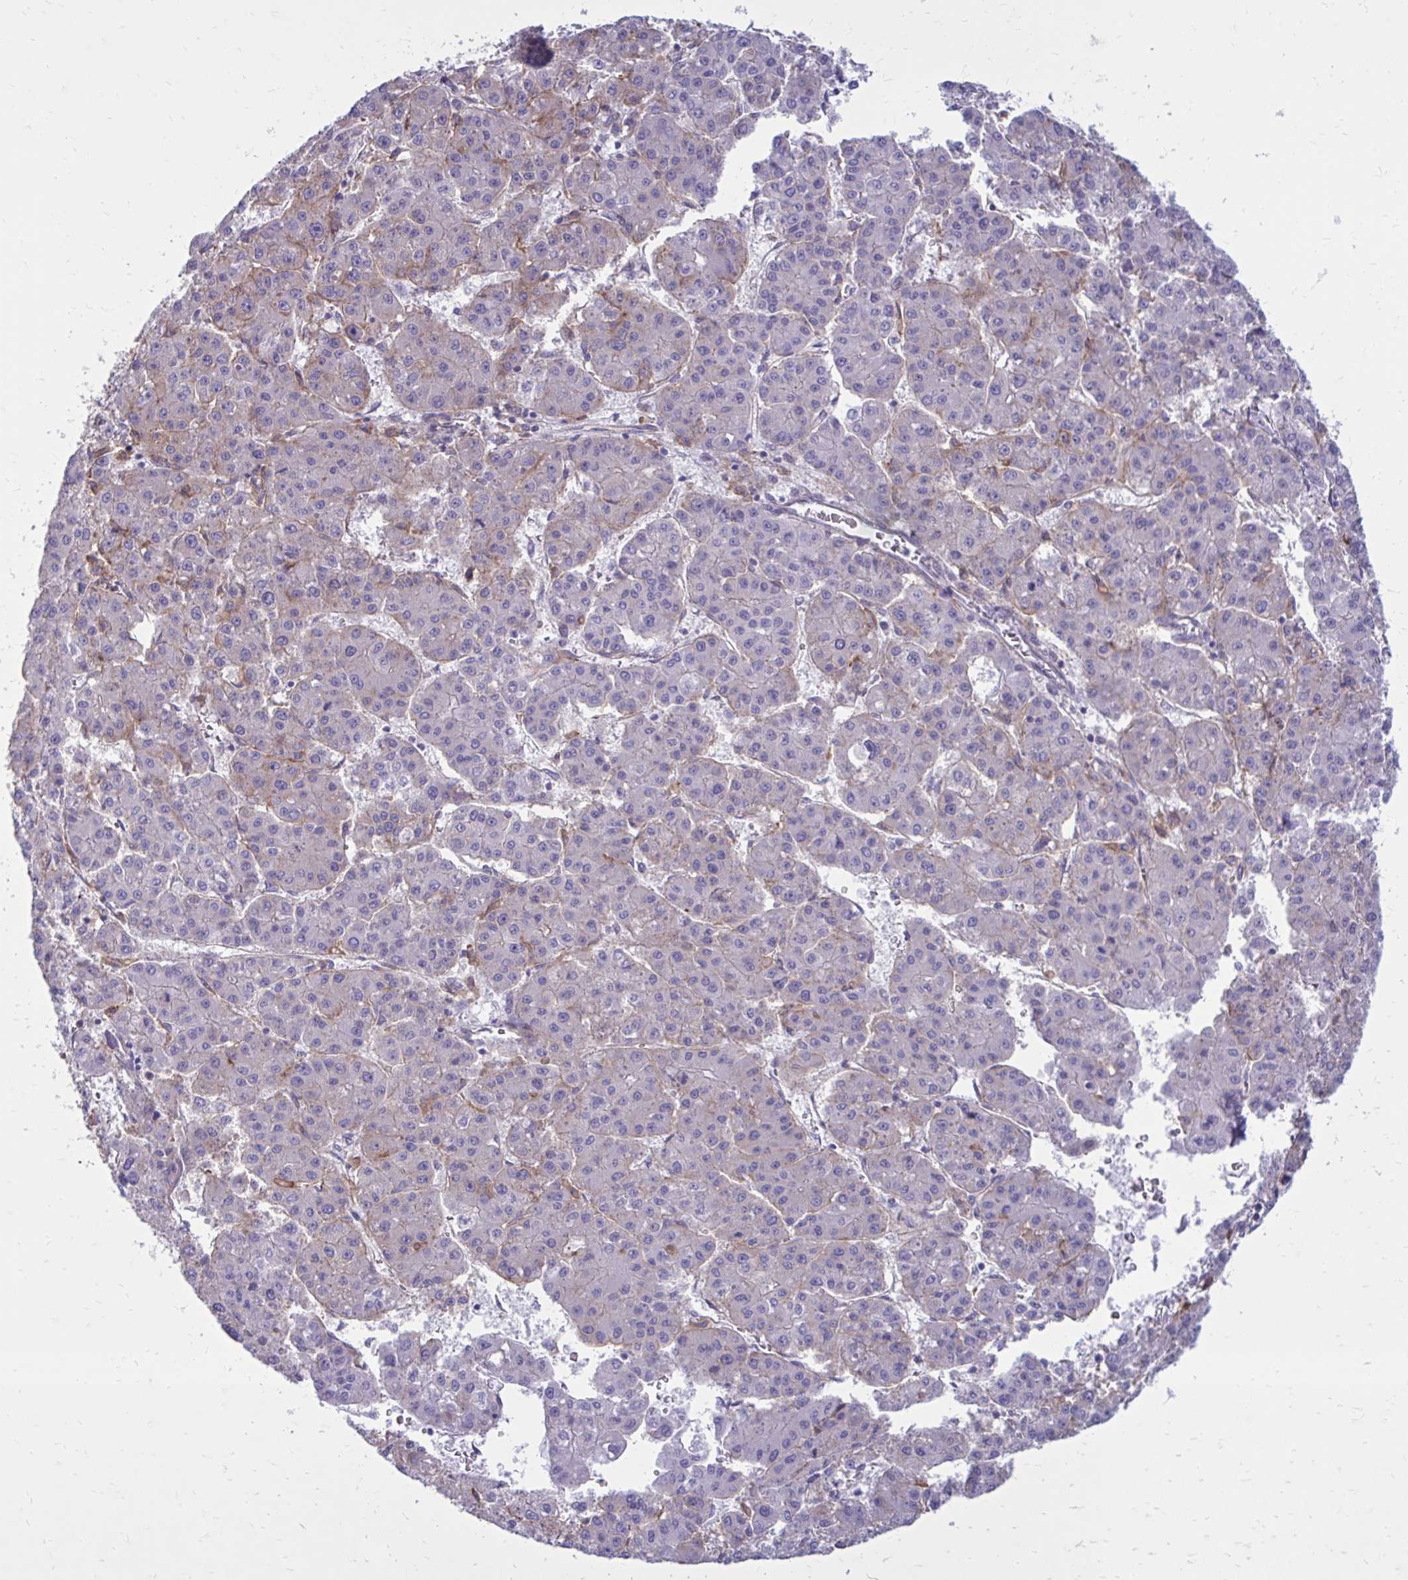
{"staining": {"intensity": "negative", "quantity": "none", "location": "none"}, "tissue": "liver cancer", "cell_type": "Tumor cells", "image_type": "cancer", "snomed": [{"axis": "morphology", "description": "Carcinoma, Hepatocellular, NOS"}, {"axis": "topography", "description": "Liver"}], "caption": "Hepatocellular carcinoma (liver) was stained to show a protein in brown. There is no significant expression in tumor cells.", "gene": "CLTA", "patient": {"sex": "male", "age": 73}}